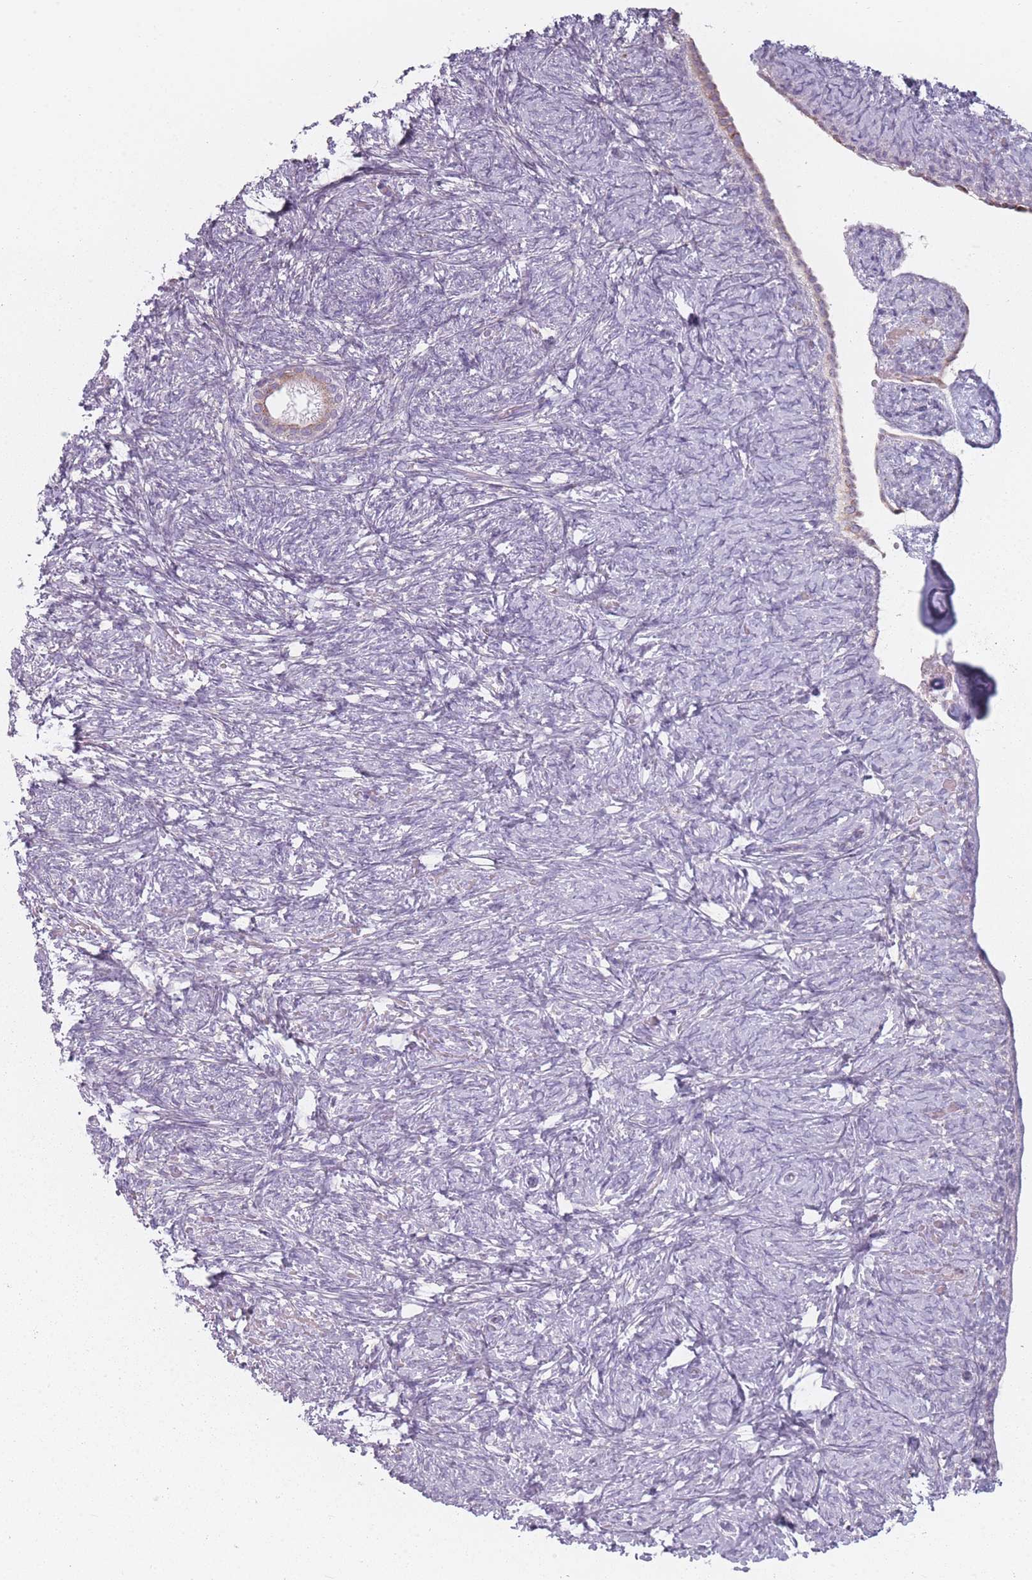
{"staining": {"intensity": "negative", "quantity": "none", "location": "none"}, "tissue": "ovary", "cell_type": "Follicle cells", "image_type": "normal", "snomed": [{"axis": "morphology", "description": "Normal tissue, NOS"}, {"axis": "topography", "description": "Ovary"}], "caption": "Image shows no protein staining in follicle cells of benign ovary.", "gene": "PEX11B", "patient": {"sex": "female", "age": 41}}